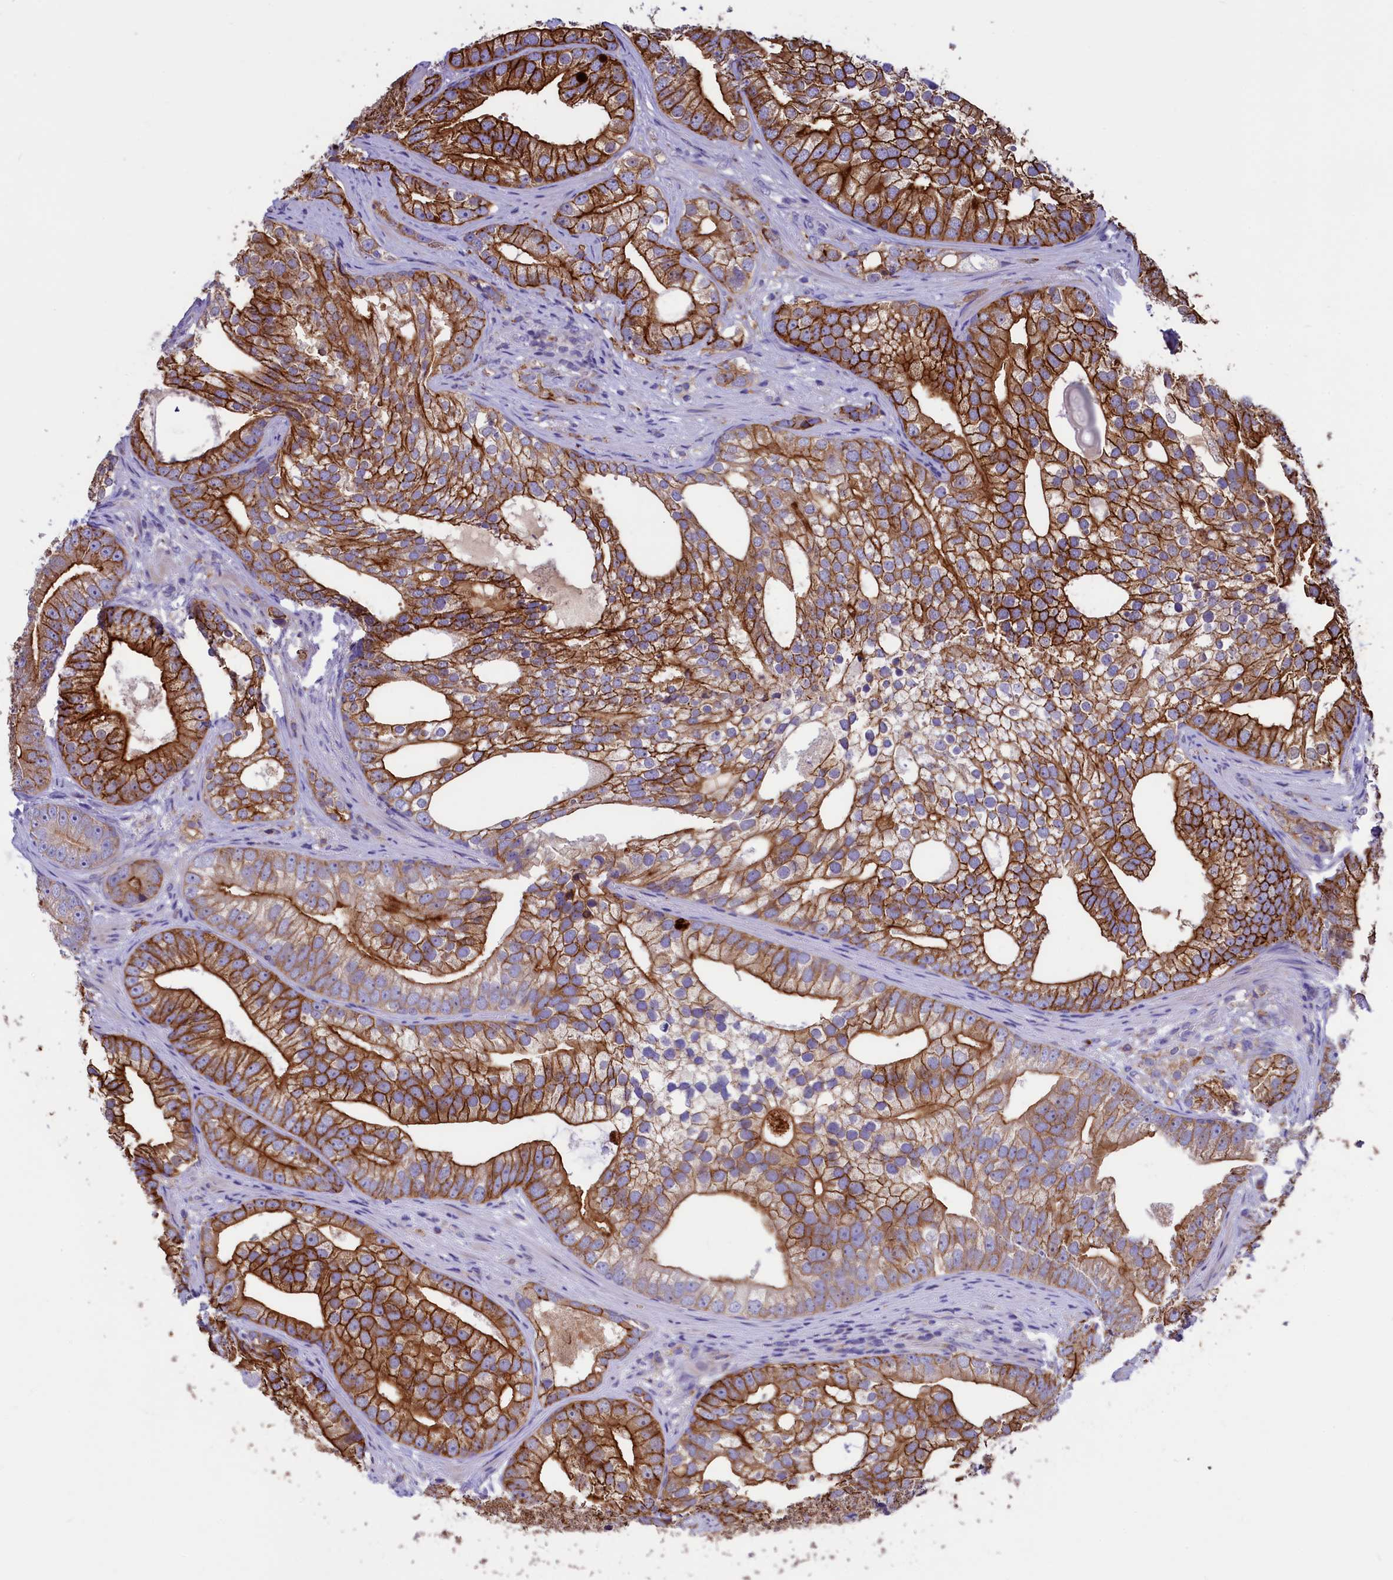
{"staining": {"intensity": "strong", "quantity": ">75%", "location": "cytoplasmic/membranous"}, "tissue": "prostate cancer", "cell_type": "Tumor cells", "image_type": "cancer", "snomed": [{"axis": "morphology", "description": "Adenocarcinoma, High grade"}, {"axis": "topography", "description": "Prostate"}], "caption": "There is high levels of strong cytoplasmic/membranous expression in tumor cells of prostate cancer, as demonstrated by immunohistochemical staining (brown color).", "gene": "HPS6", "patient": {"sex": "male", "age": 75}}